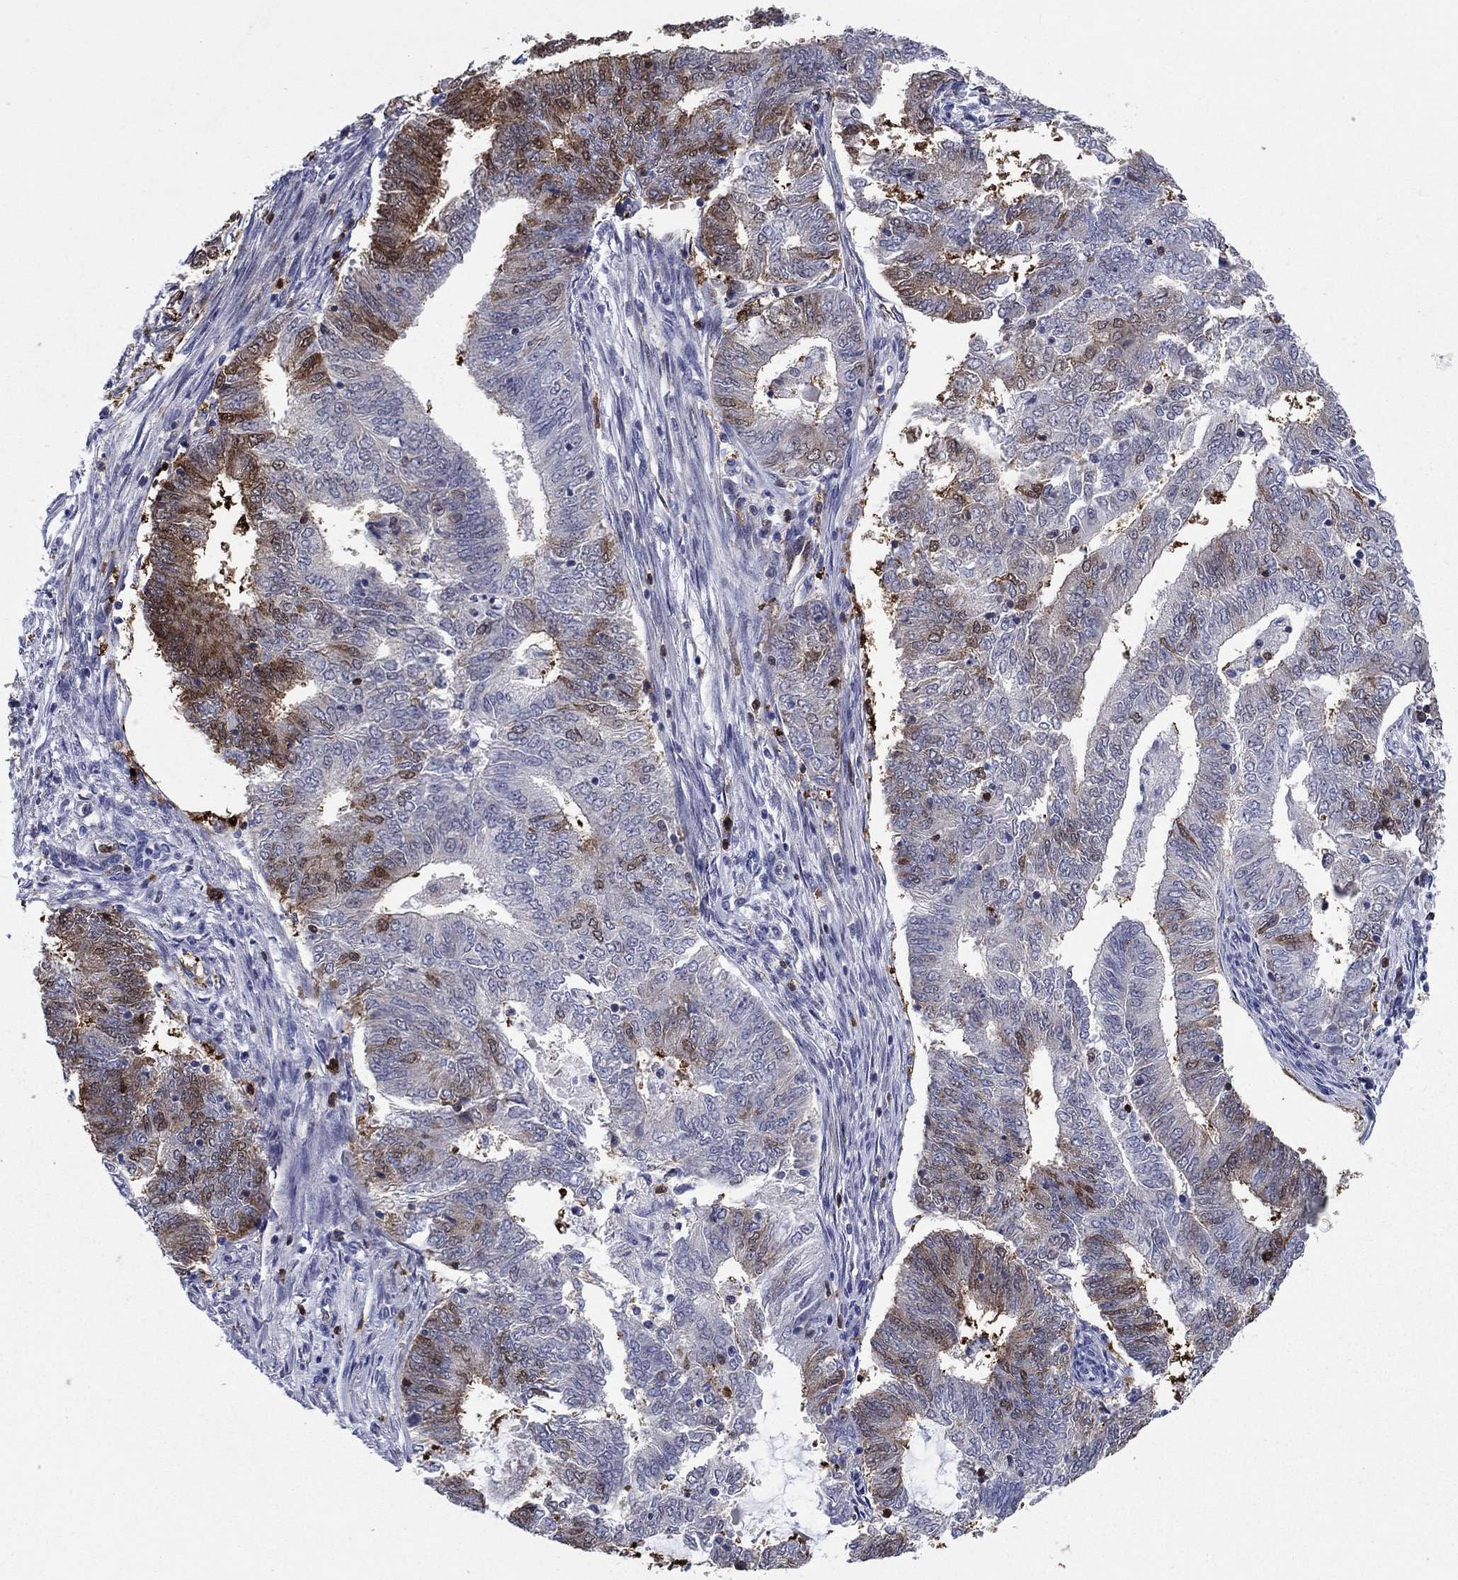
{"staining": {"intensity": "strong", "quantity": "<25%", "location": "cytoplasmic/membranous"}, "tissue": "endometrial cancer", "cell_type": "Tumor cells", "image_type": "cancer", "snomed": [{"axis": "morphology", "description": "Adenocarcinoma, NOS"}, {"axis": "topography", "description": "Endometrium"}], "caption": "Brown immunohistochemical staining in endometrial cancer (adenocarcinoma) demonstrates strong cytoplasmic/membranous positivity in about <25% of tumor cells.", "gene": "STMN1", "patient": {"sex": "female", "age": 62}}